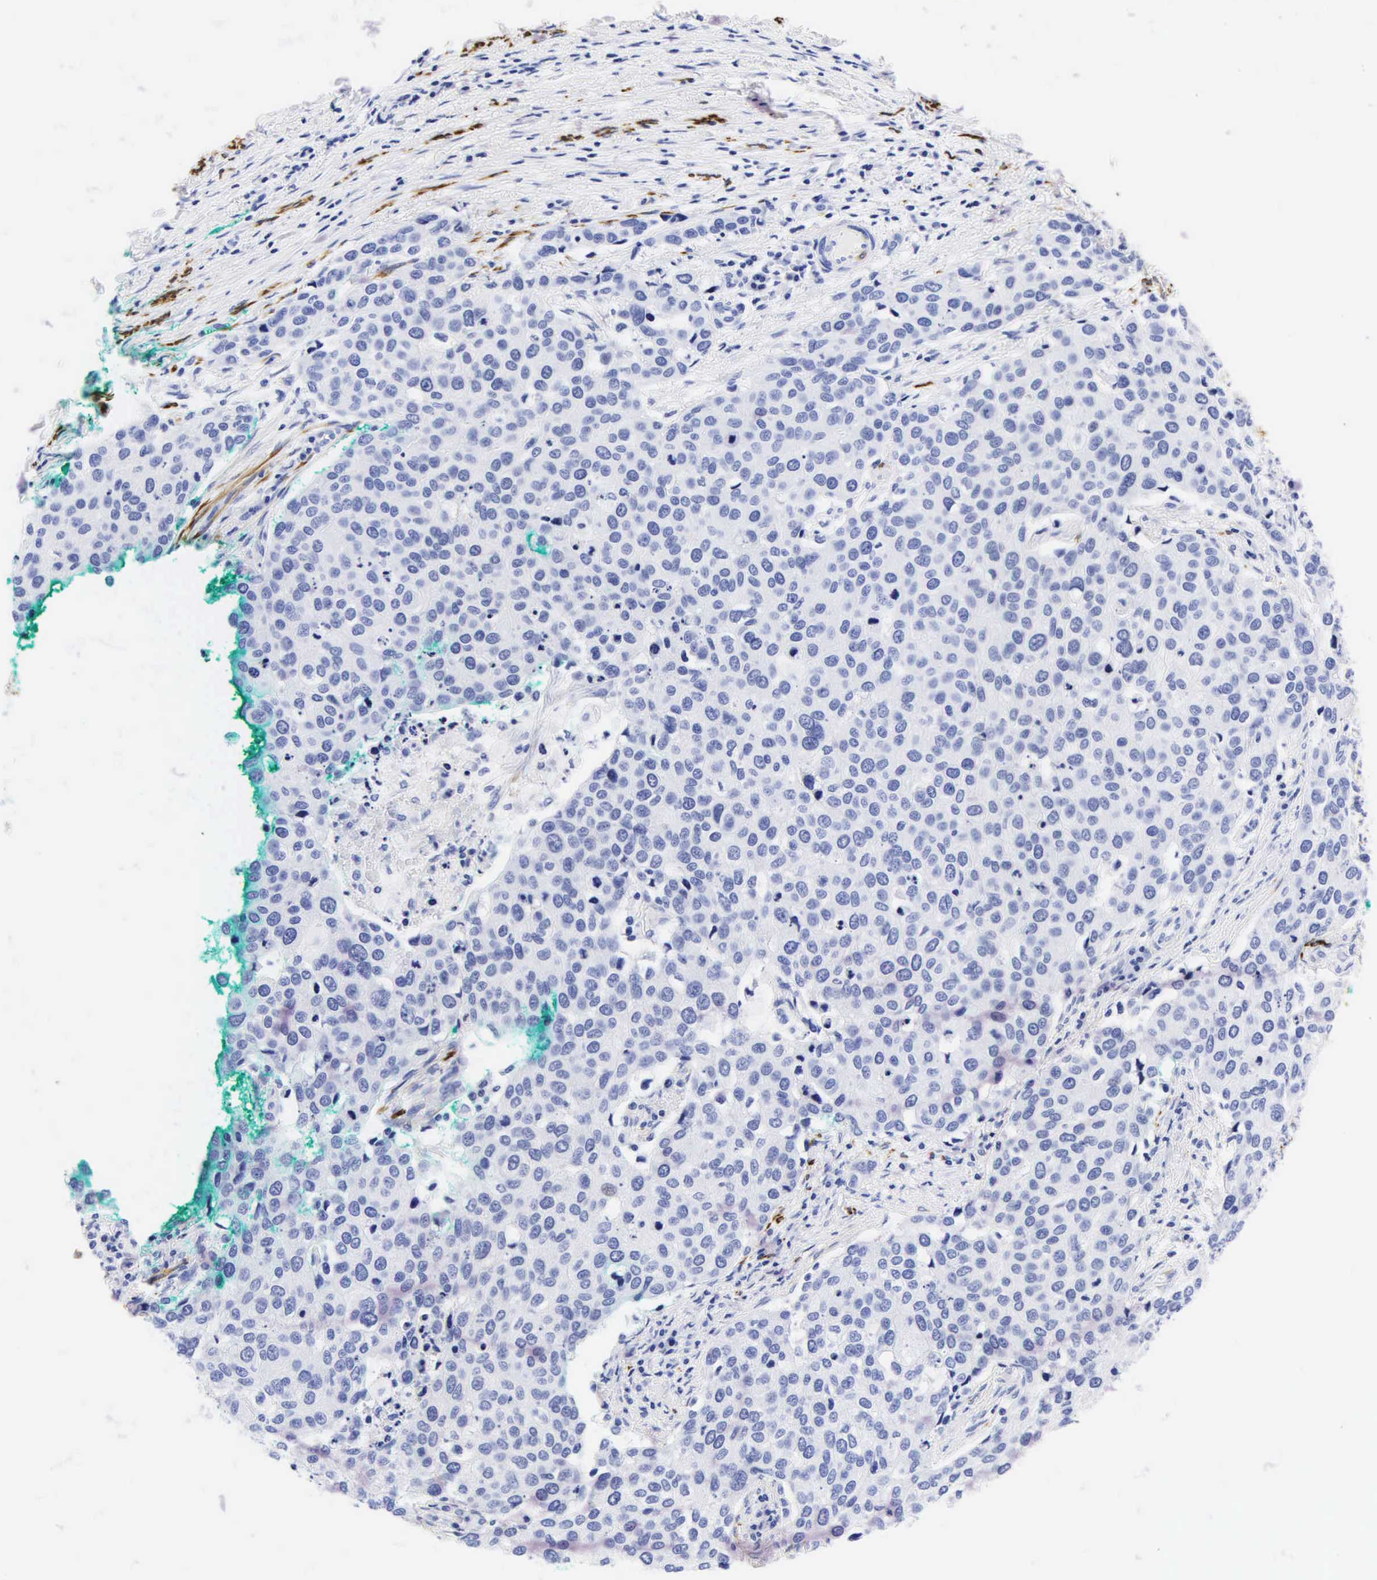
{"staining": {"intensity": "negative", "quantity": "none", "location": "none"}, "tissue": "cervical cancer", "cell_type": "Tumor cells", "image_type": "cancer", "snomed": [{"axis": "morphology", "description": "Squamous cell carcinoma, NOS"}, {"axis": "topography", "description": "Cervix"}], "caption": "This is an immunohistochemistry image of cervical squamous cell carcinoma. There is no staining in tumor cells.", "gene": "DES", "patient": {"sex": "female", "age": 54}}